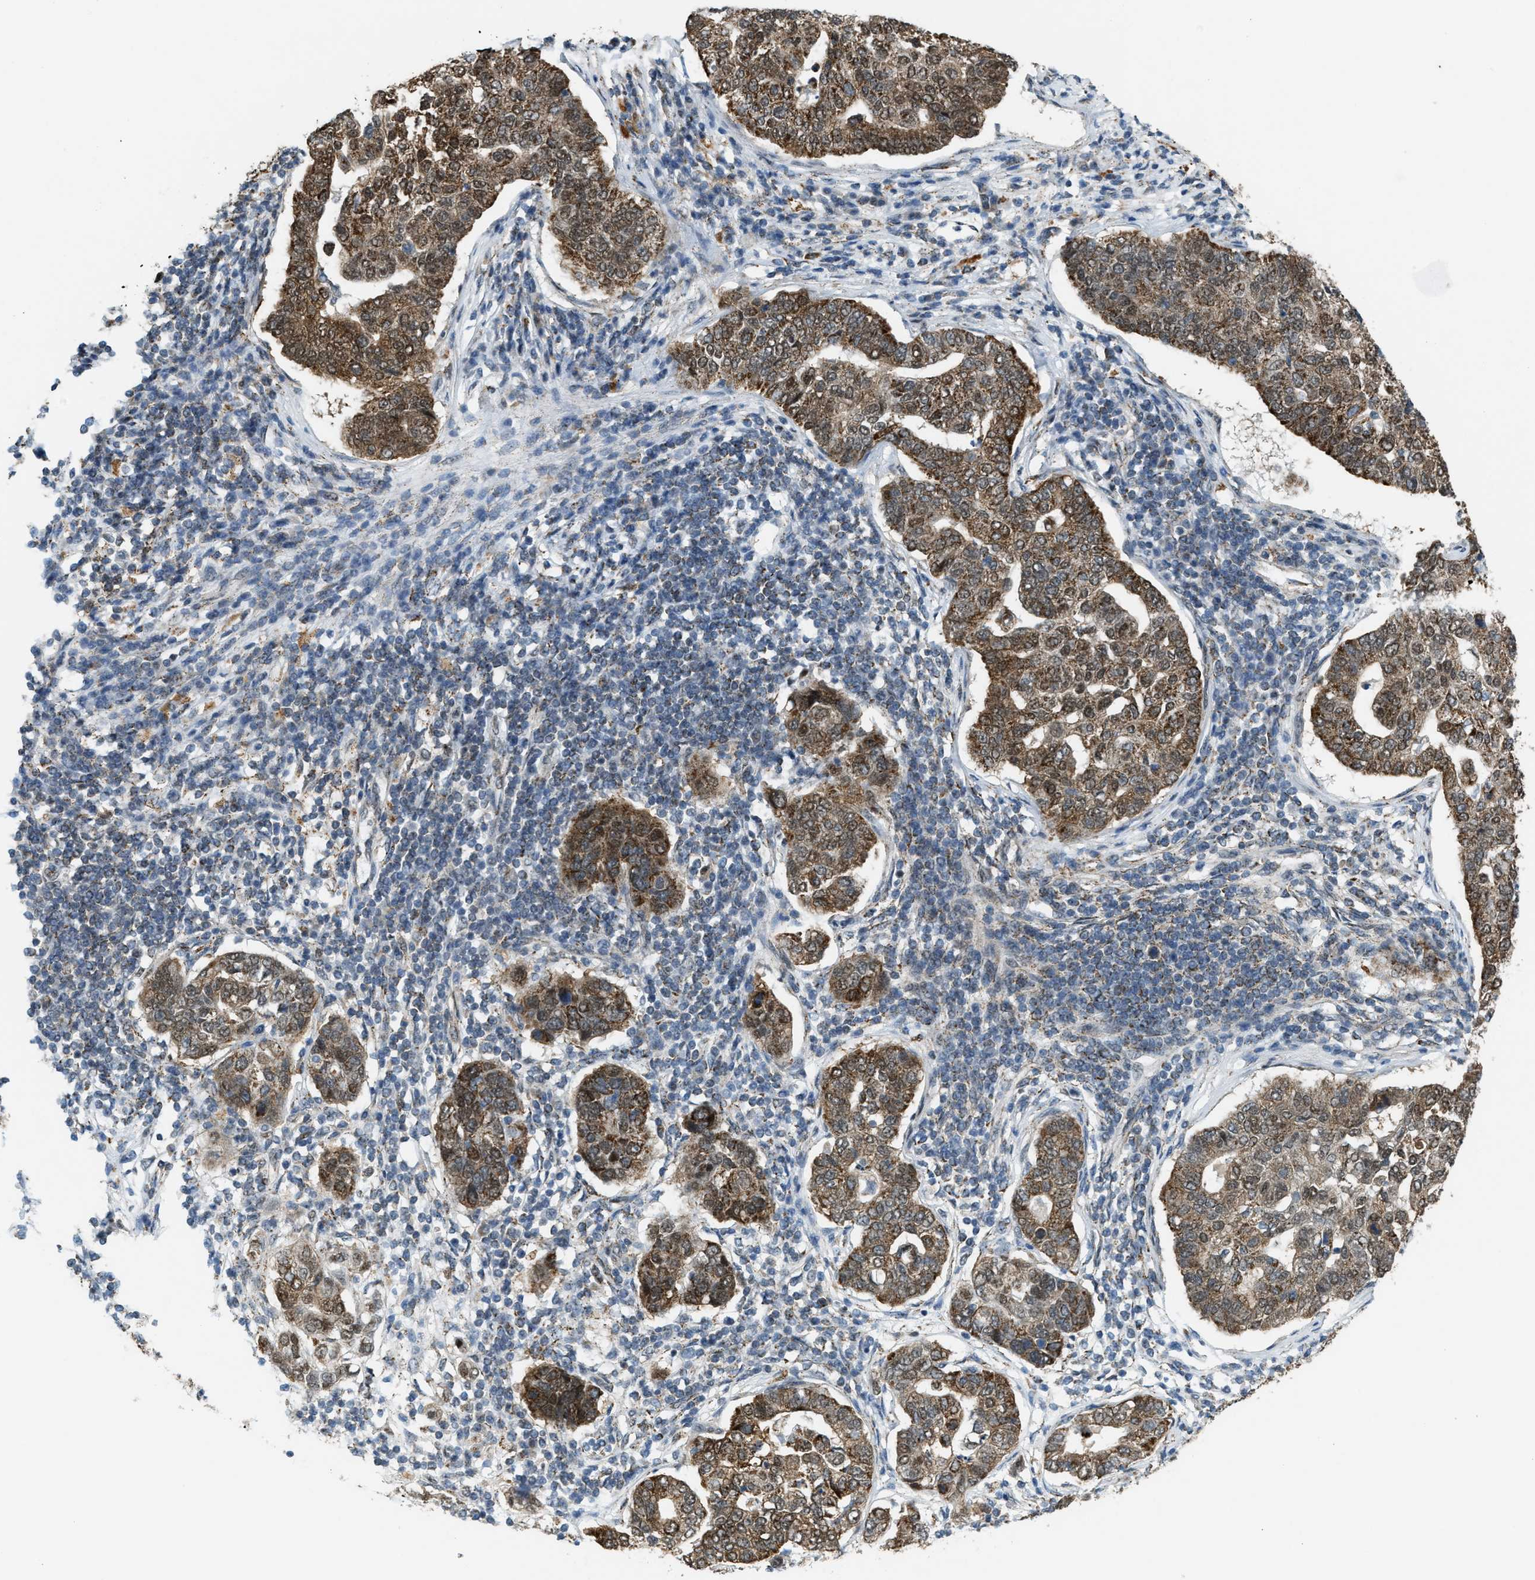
{"staining": {"intensity": "moderate", "quantity": ">75%", "location": "cytoplasmic/membranous"}, "tissue": "pancreatic cancer", "cell_type": "Tumor cells", "image_type": "cancer", "snomed": [{"axis": "morphology", "description": "Adenocarcinoma, NOS"}, {"axis": "topography", "description": "Pancreas"}], "caption": "Tumor cells exhibit medium levels of moderate cytoplasmic/membranous positivity in about >75% of cells in adenocarcinoma (pancreatic).", "gene": "HIBADH", "patient": {"sex": "female", "age": 61}}